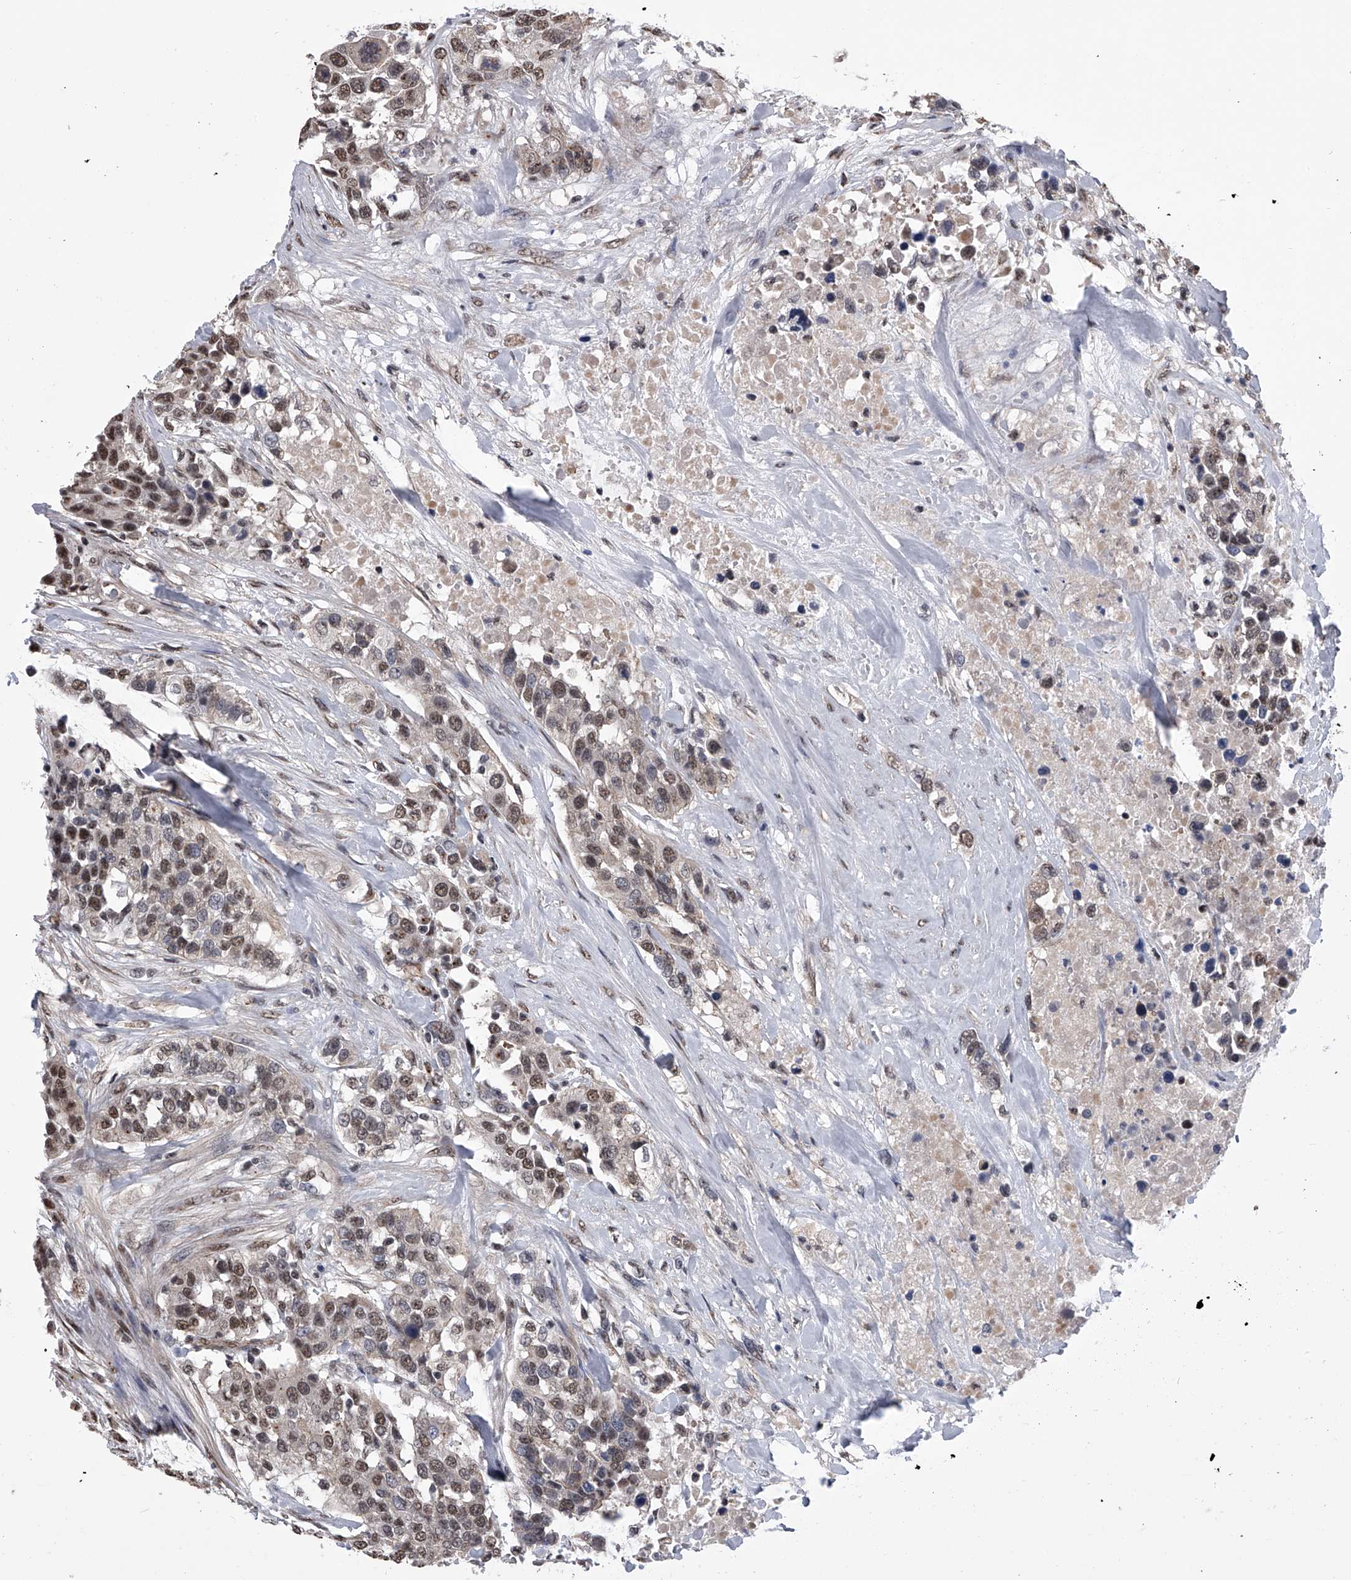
{"staining": {"intensity": "moderate", "quantity": ">75%", "location": "nuclear"}, "tissue": "urothelial cancer", "cell_type": "Tumor cells", "image_type": "cancer", "snomed": [{"axis": "morphology", "description": "Urothelial carcinoma, High grade"}, {"axis": "topography", "description": "Urinary bladder"}], "caption": "Tumor cells exhibit medium levels of moderate nuclear staining in about >75% of cells in human high-grade urothelial carcinoma. The protein is stained brown, and the nuclei are stained in blue (DAB IHC with brightfield microscopy, high magnification).", "gene": "ZNF76", "patient": {"sex": "female", "age": 80}}